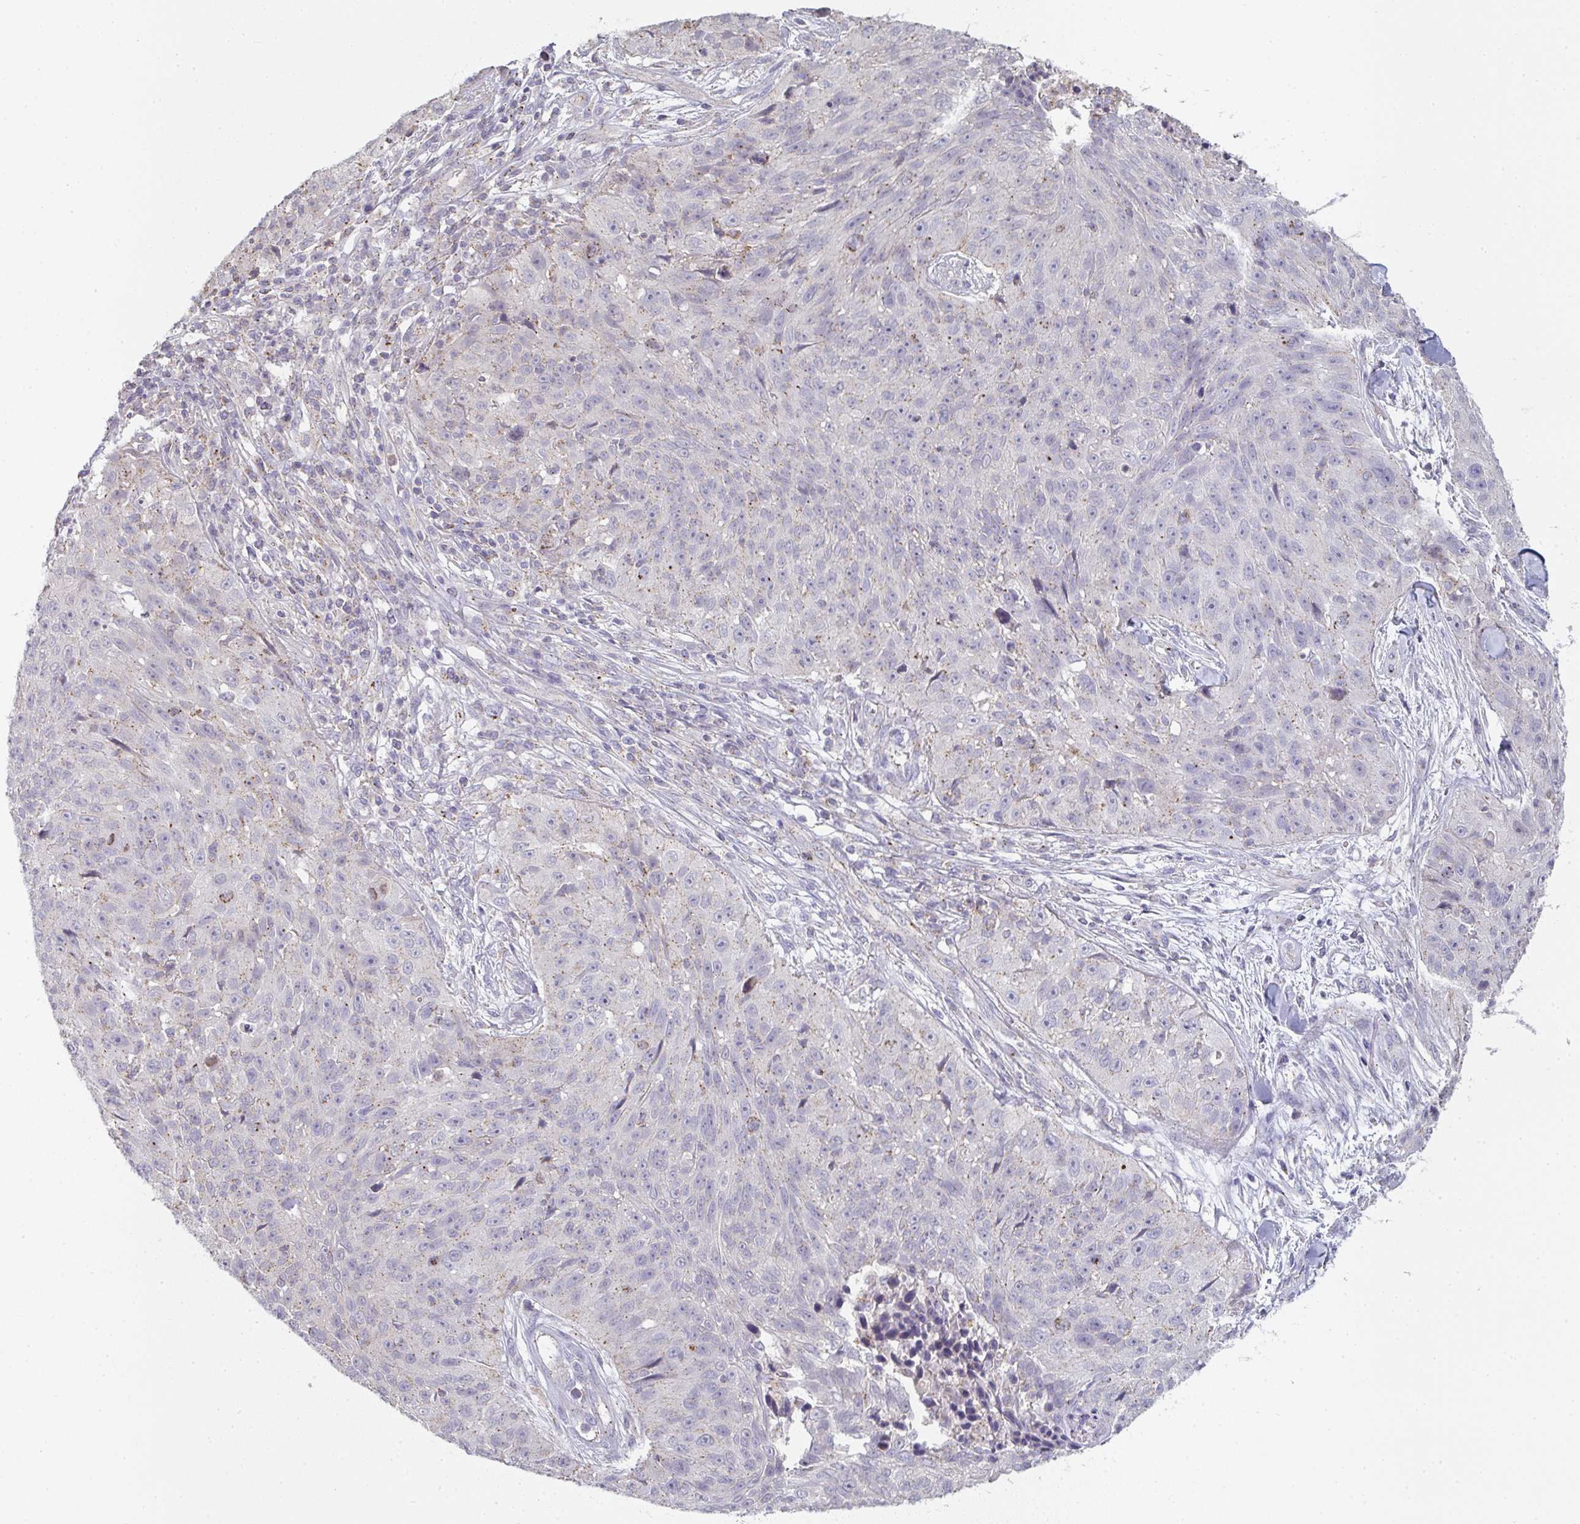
{"staining": {"intensity": "weak", "quantity": "<25%", "location": "cytoplasmic/membranous"}, "tissue": "skin cancer", "cell_type": "Tumor cells", "image_type": "cancer", "snomed": [{"axis": "morphology", "description": "Squamous cell carcinoma, NOS"}, {"axis": "topography", "description": "Skin"}], "caption": "Image shows no protein positivity in tumor cells of squamous cell carcinoma (skin) tissue. The staining is performed using DAB (3,3'-diaminobenzidine) brown chromogen with nuclei counter-stained in using hematoxylin.", "gene": "CHMP5", "patient": {"sex": "female", "age": 87}}